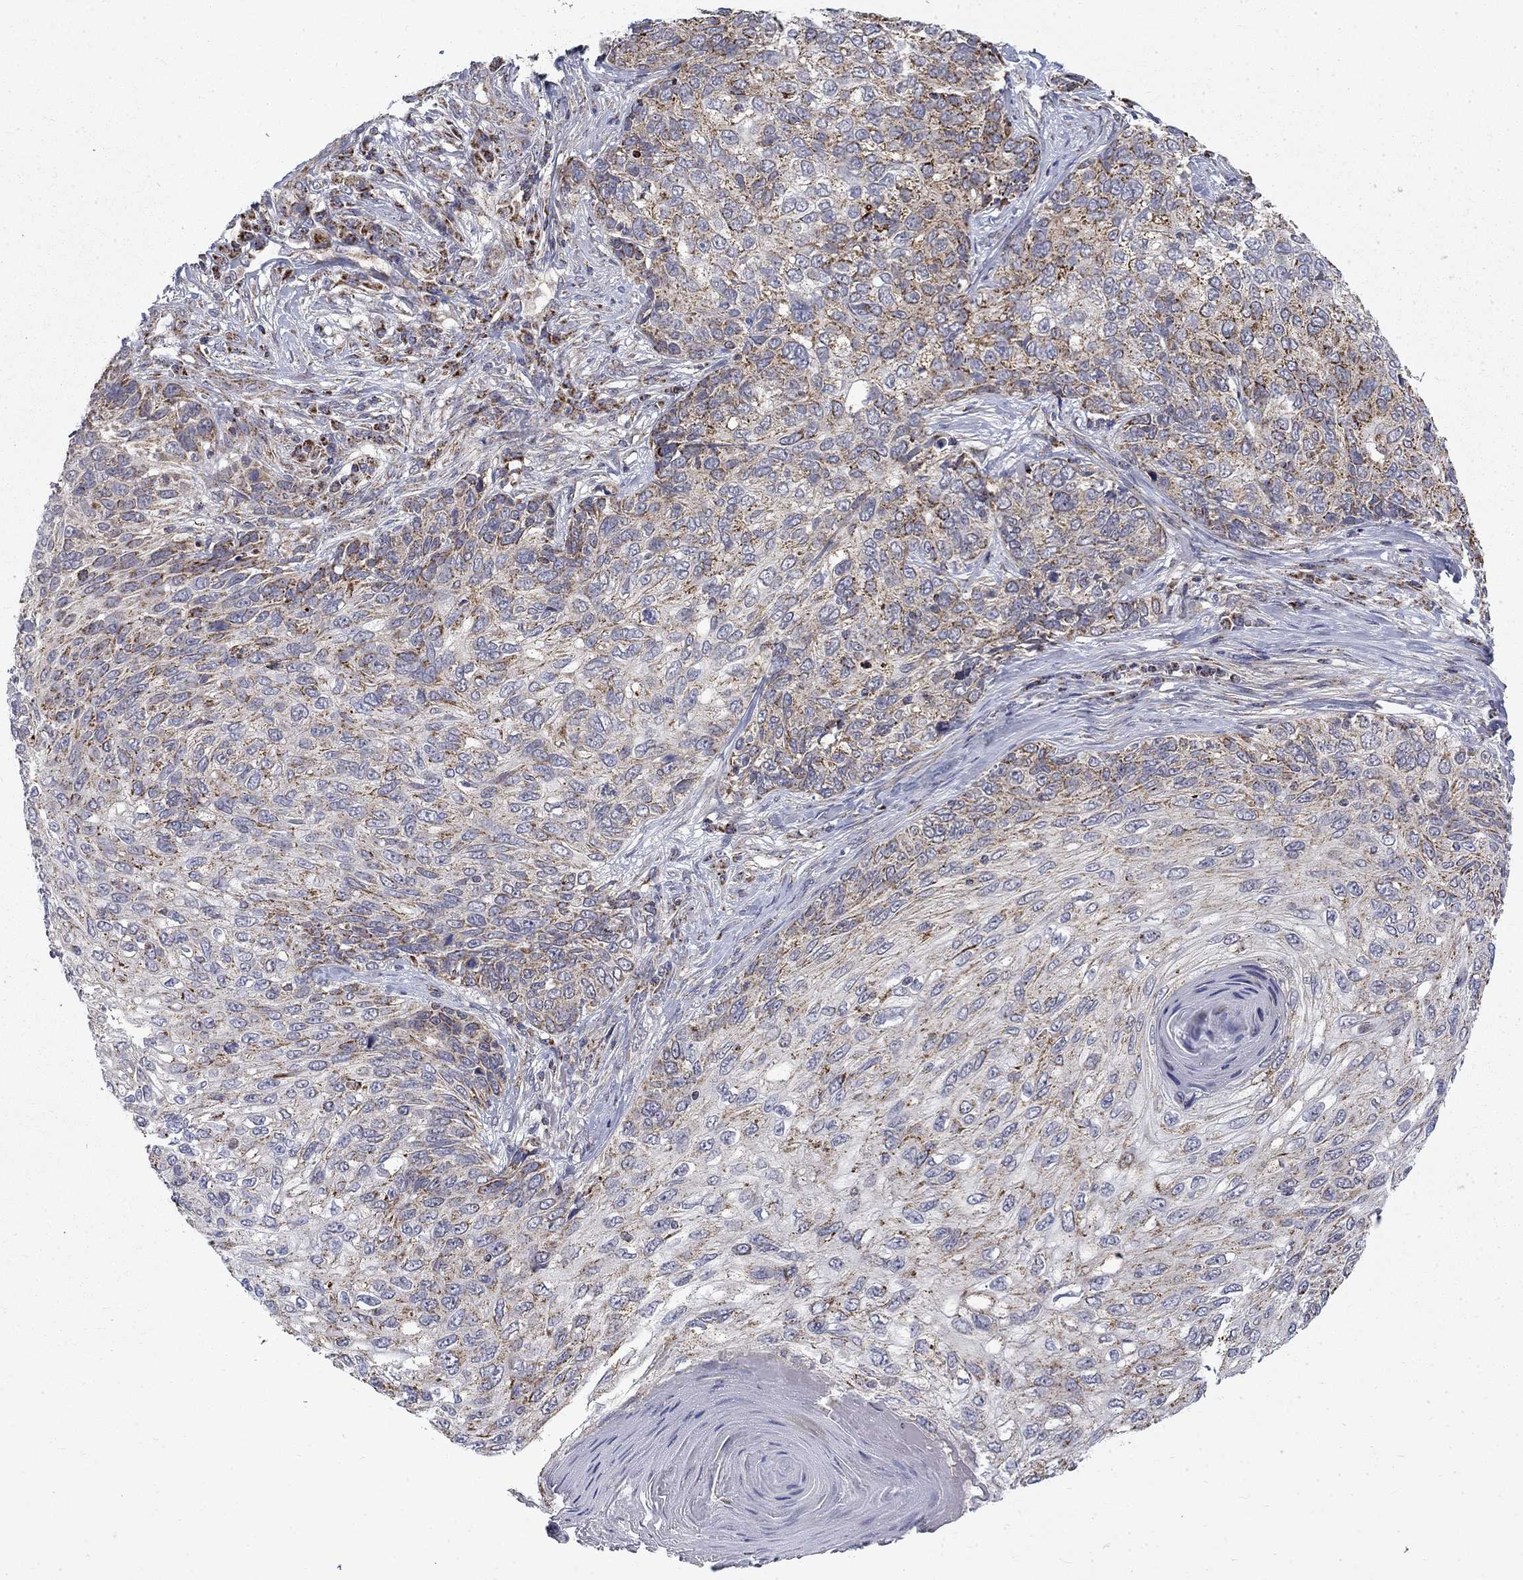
{"staining": {"intensity": "moderate", "quantity": ">75%", "location": "cytoplasmic/membranous"}, "tissue": "skin cancer", "cell_type": "Tumor cells", "image_type": "cancer", "snomed": [{"axis": "morphology", "description": "Squamous cell carcinoma, NOS"}, {"axis": "topography", "description": "Skin"}], "caption": "Human skin cancer stained with a brown dye shows moderate cytoplasmic/membranous positive positivity in about >75% of tumor cells.", "gene": "PCBP3", "patient": {"sex": "male", "age": 92}}